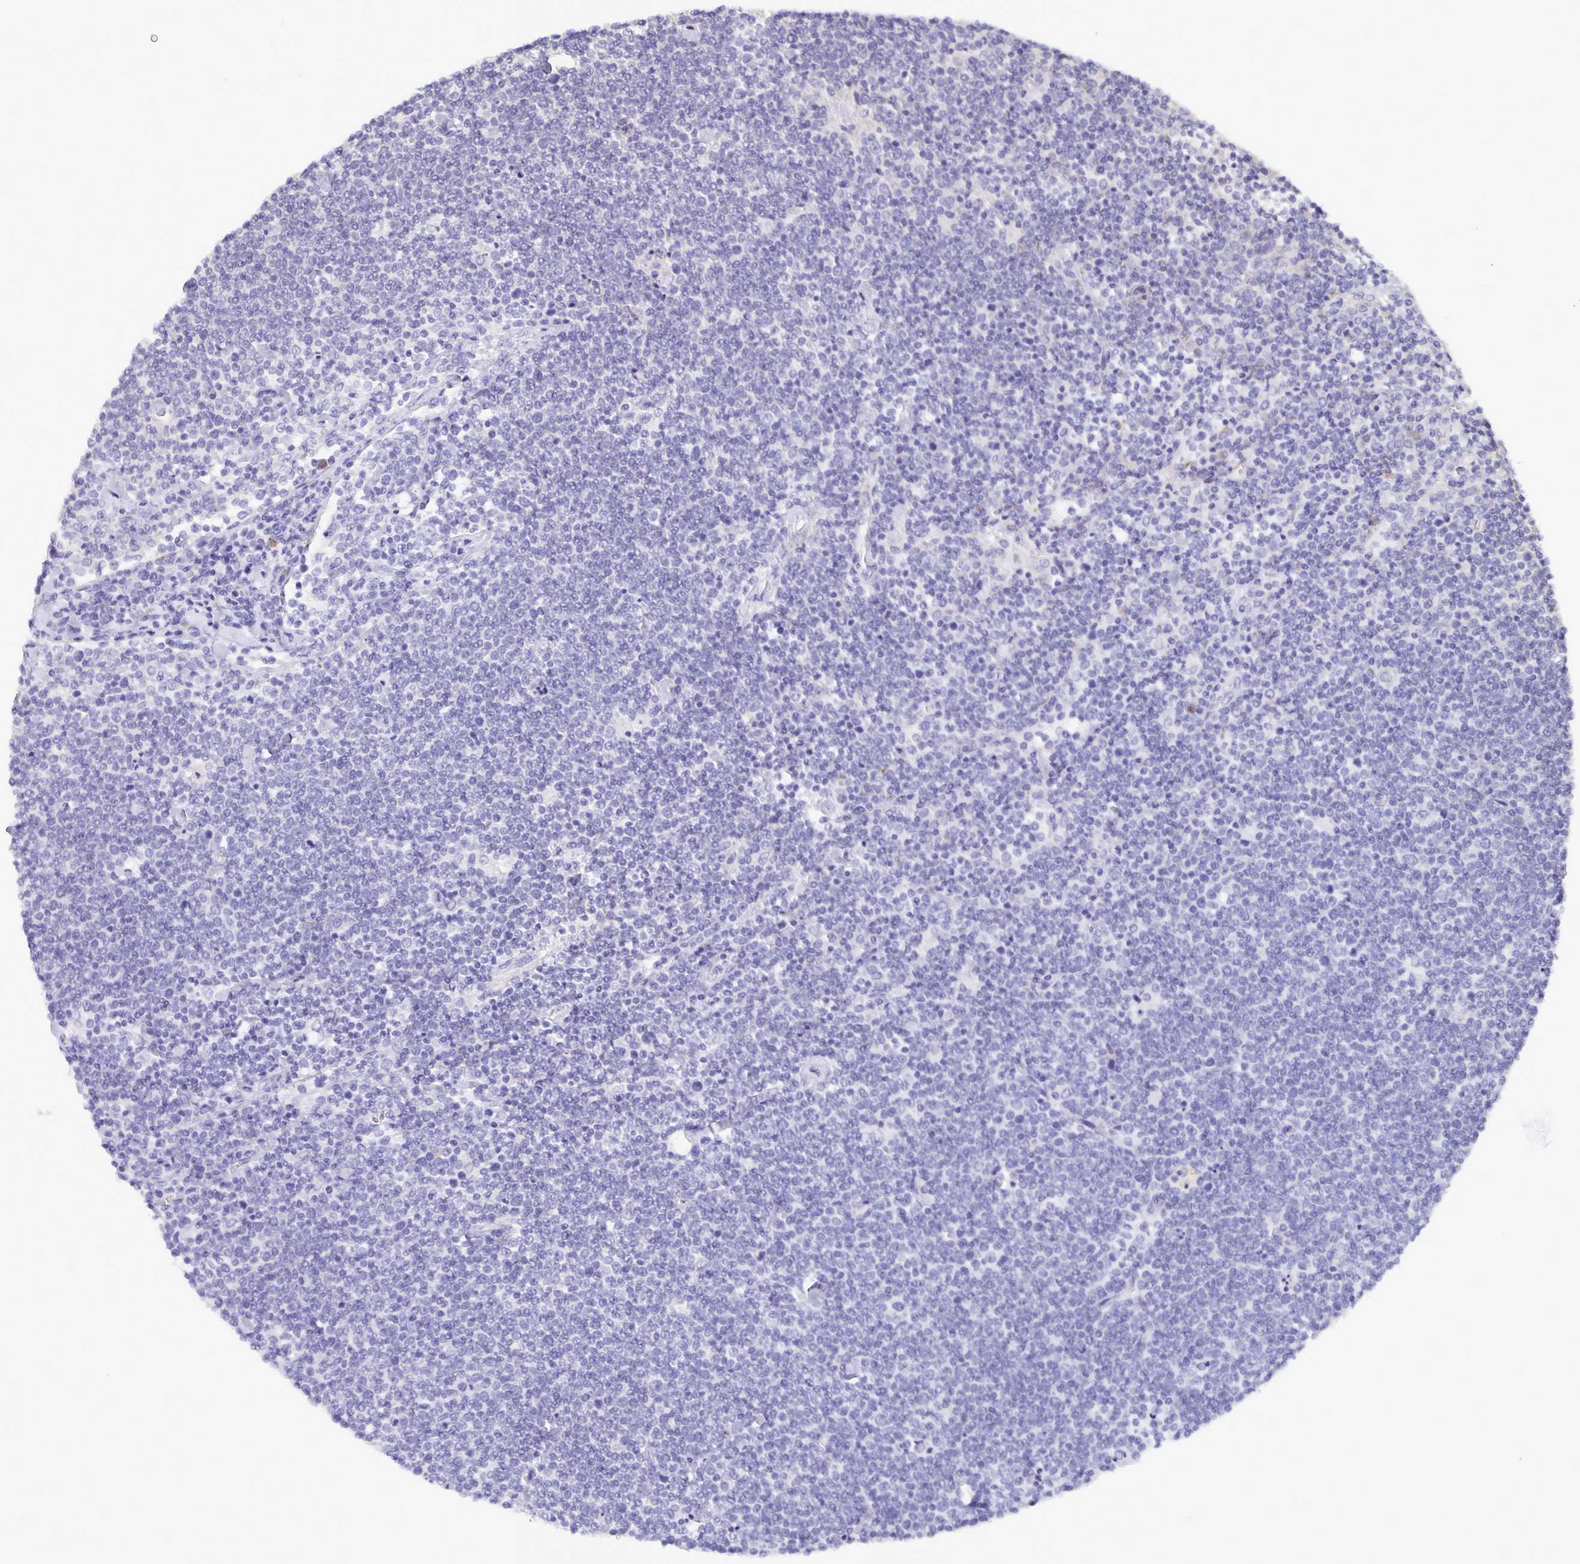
{"staining": {"intensity": "negative", "quantity": "none", "location": "none"}, "tissue": "lymphoma", "cell_type": "Tumor cells", "image_type": "cancer", "snomed": [{"axis": "morphology", "description": "Malignant lymphoma, non-Hodgkin's type, High grade"}, {"axis": "topography", "description": "Lymph node"}], "caption": "The image displays no staining of tumor cells in malignant lymphoma, non-Hodgkin's type (high-grade). (DAB immunohistochemistry (IHC), high magnification).", "gene": "EML6", "patient": {"sex": "male", "age": 61}}